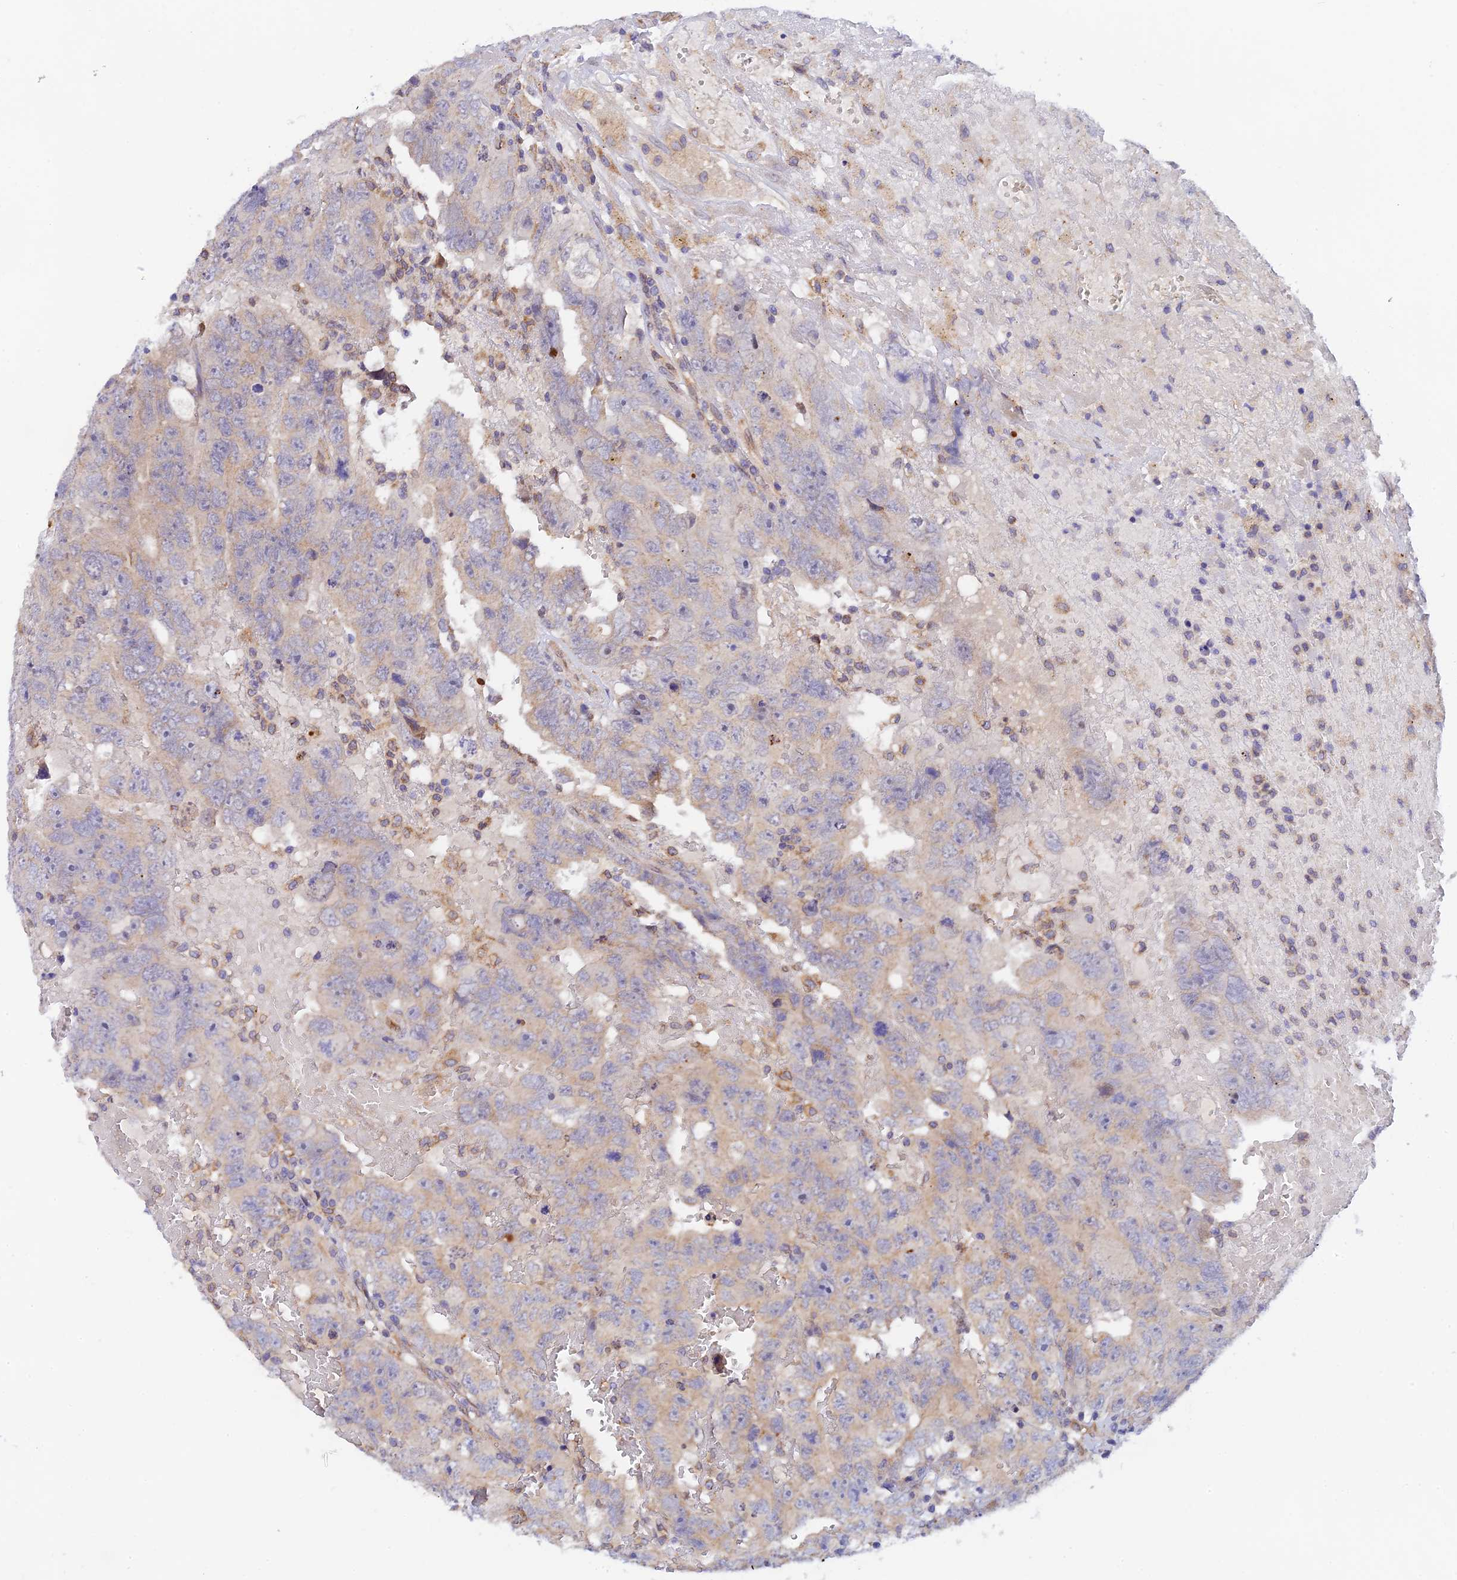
{"staining": {"intensity": "moderate", "quantity": "<25%", "location": "cytoplasmic/membranous"}, "tissue": "testis cancer", "cell_type": "Tumor cells", "image_type": "cancer", "snomed": [{"axis": "morphology", "description": "Carcinoma, Embryonal, NOS"}, {"axis": "topography", "description": "Testis"}], "caption": "Tumor cells exhibit low levels of moderate cytoplasmic/membranous expression in about <25% of cells in testis cancer.", "gene": "RANBP6", "patient": {"sex": "male", "age": 45}}